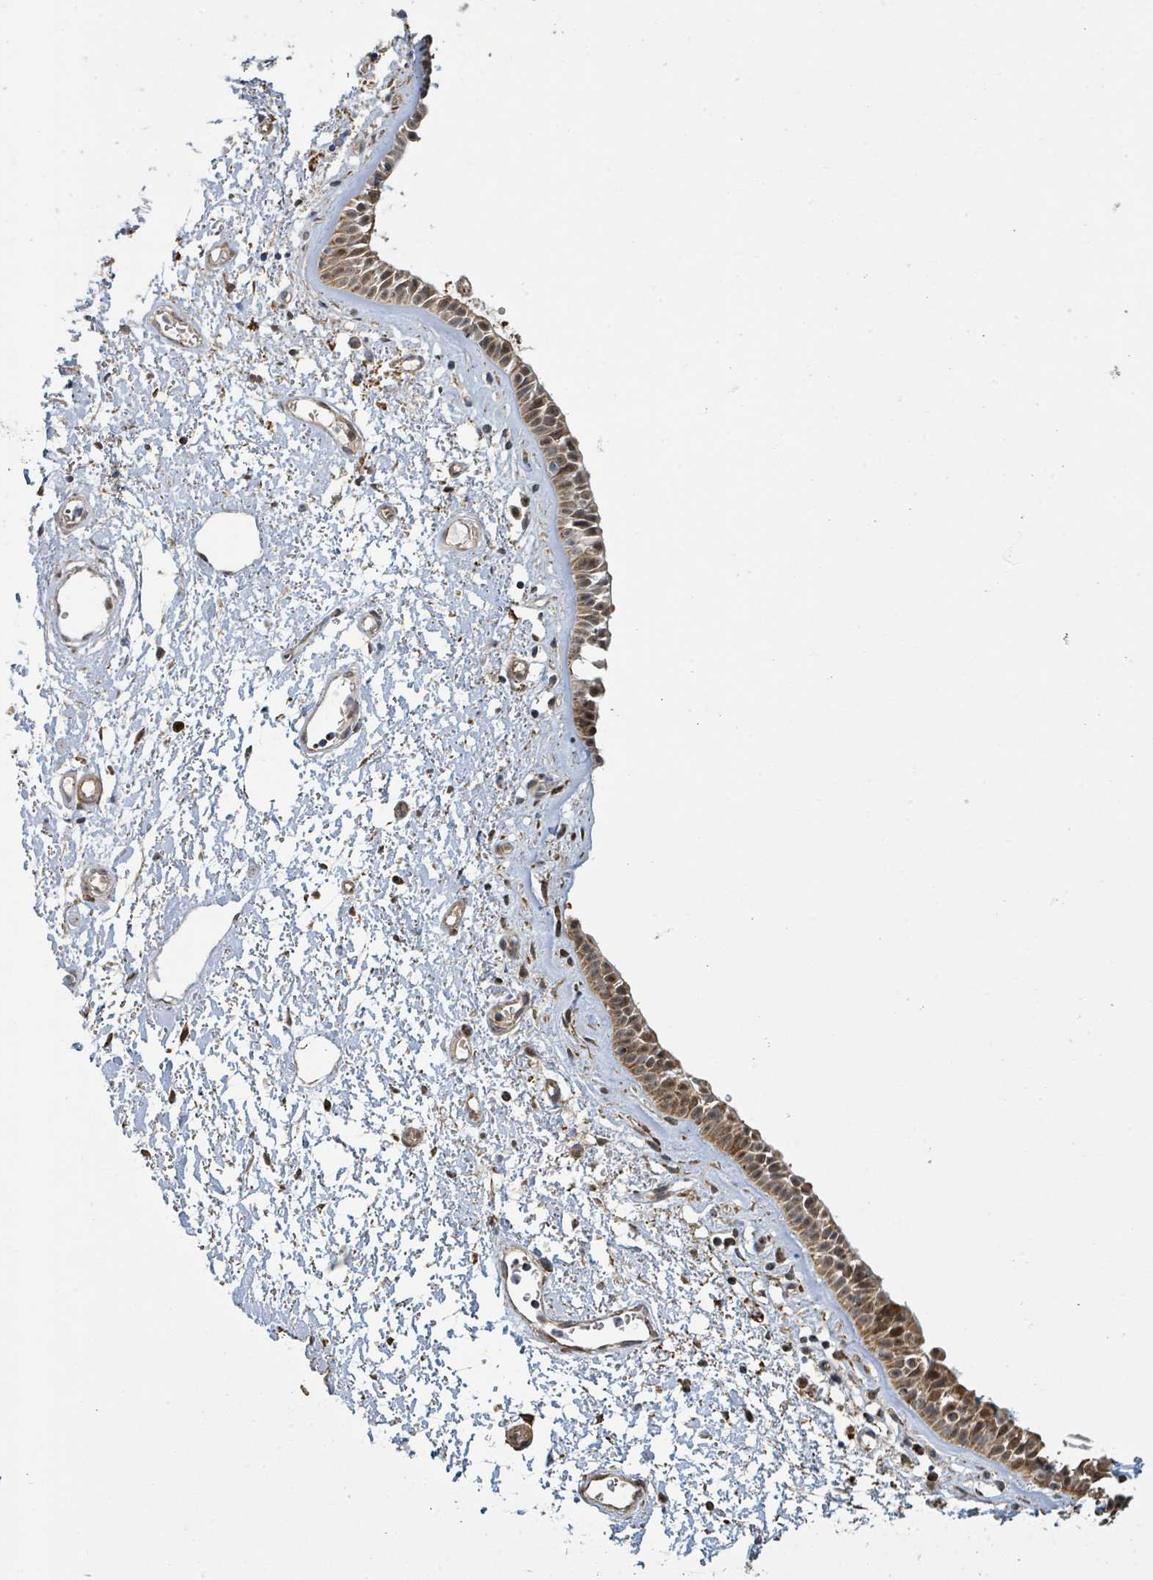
{"staining": {"intensity": "strong", "quantity": ">75%", "location": "cytoplasmic/membranous,nuclear"}, "tissue": "nasopharynx", "cell_type": "Respiratory epithelial cells", "image_type": "normal", "snomed": [{"axis": "morphology", "description": "Normal tissue, NOS"}, {"axis": "topography", "description": "Cartilage tissue"}, {"axis": "topography", "description": "Nasopharynx"}], "caption": "Protein expression analysis of unremarkable nasopharynx displays strong cytoplasmic/membranous,nuclear positivity in approximately >75% of respiratory epithelial cells. The staining is performed using DAB (3,3'-diaminobenzidine) brown chromogen to label protein expression. The nuclei are counter-stained blue using hematoxylin.", "gene": "PSMB7", "patient": {"sex": "male", "age": 56}}